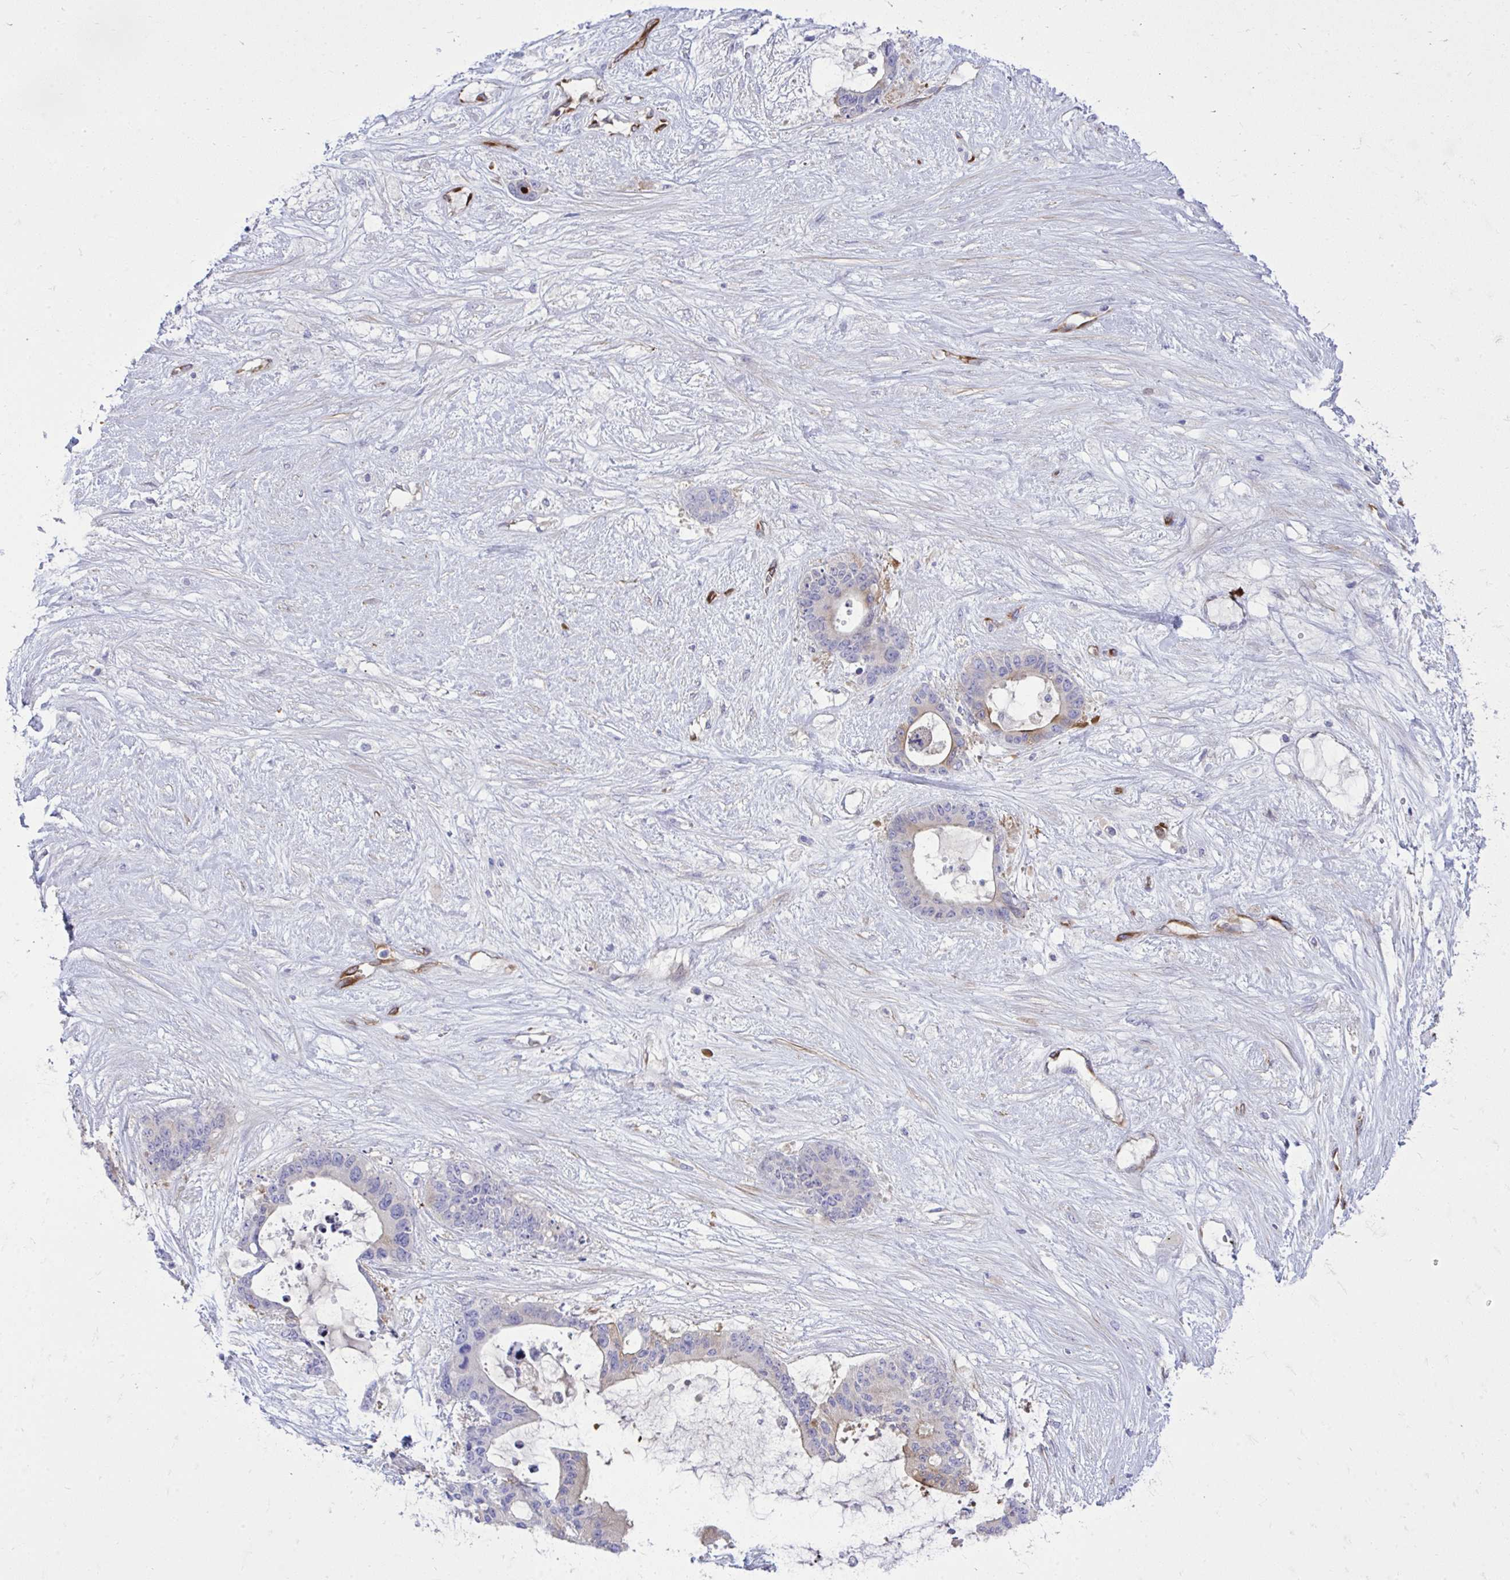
{"staining": {"intensity": "moderate", "quantity": "<25%", "location": "cytoplasmic/membranous"}, "tissue": "liver cancer", "cell_type": "Tumor cells", "image_type": "cancer", "snomed": [{"axis": "morphology", "description": "Normal tissue, NOS"}, {"axis": "morphology", "description": "Cholangiocarcinoma"}, {"axis": "topography", "description": "Liver"}, {"axis": "topography", "description": "Peripheral nerve tissue"}], "caption": "IHC photomicrograph of neoplastic tissue: human cholangiocarcinoma (liver) stained using immunohistochemistry (IHC) reveals low levels of moderate protein expression localized specifically in the cytoplasmic/membranous of tumor cells, appearing as a cytoplasmic/membranous brown color.", "gene": "TP53I11", "patient": {"sex": "female", "age": 73}}